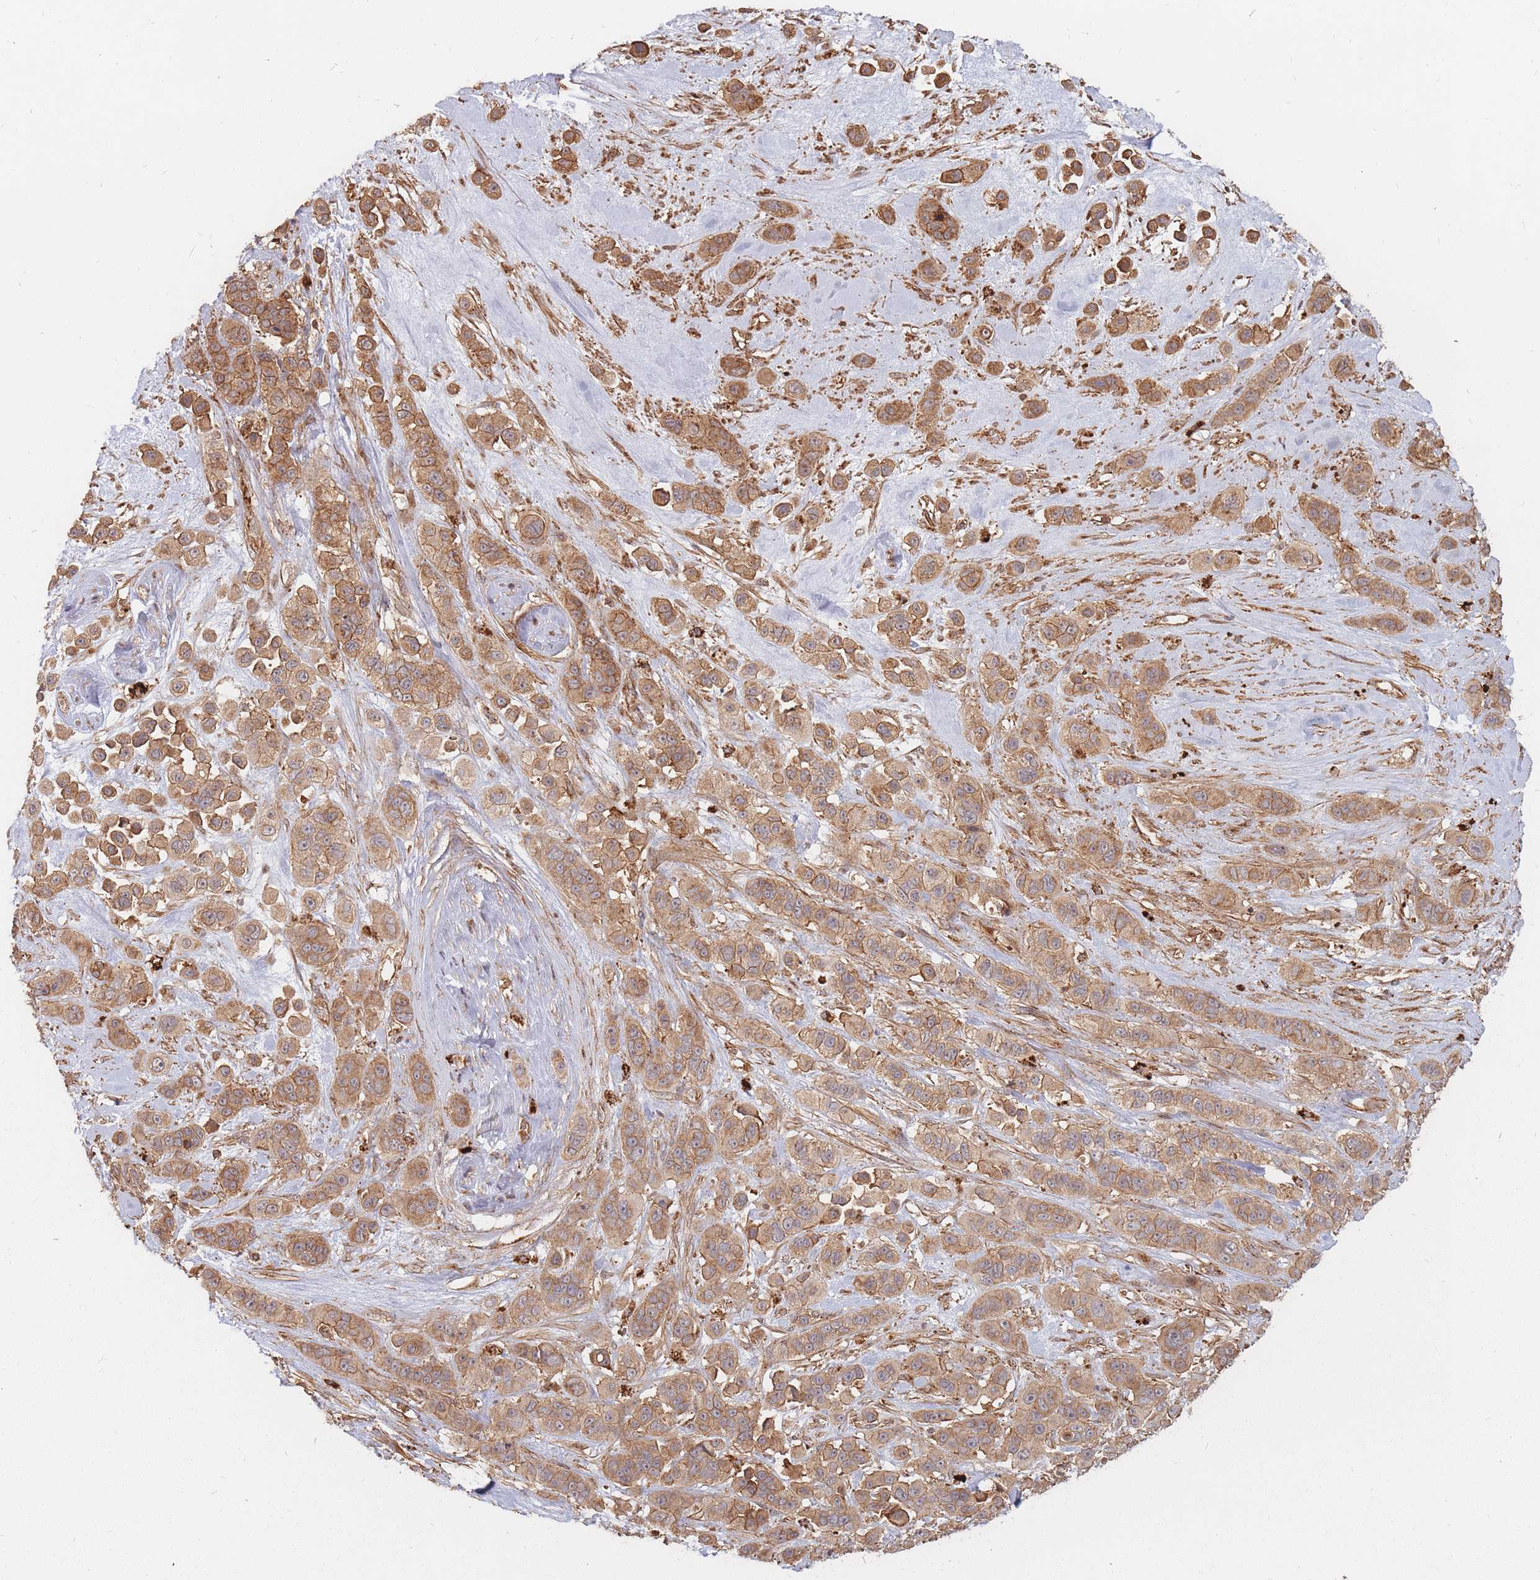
{"staining": {"intensity": "moderate", "quantity": ">75%", "location": "cytoplasmic/membranous"}, "tissue": "skin cancer", "cell_type": "Tumor cells", "image_type": "cancer", "snomed": [{"axis": "morphology", "description": "Squamous cell carcinoma, NOS"}, {"axis": "topography", "description": "Skin"}], "caption": "Immunohistochemistry (DAB (3,3'-diaminobenzidine)) staining of skin squamous cell carcinoma shows moderate cytoplasmic/membranous protein positivity in approximately >75% of tumor cells. The staining was performed using DAB, with brown indicating positive protein expression. Nuclei are stained blue with hematoxylin.", "gene": "RASSF2", "patient": {"sex": "male", "age": 67}}